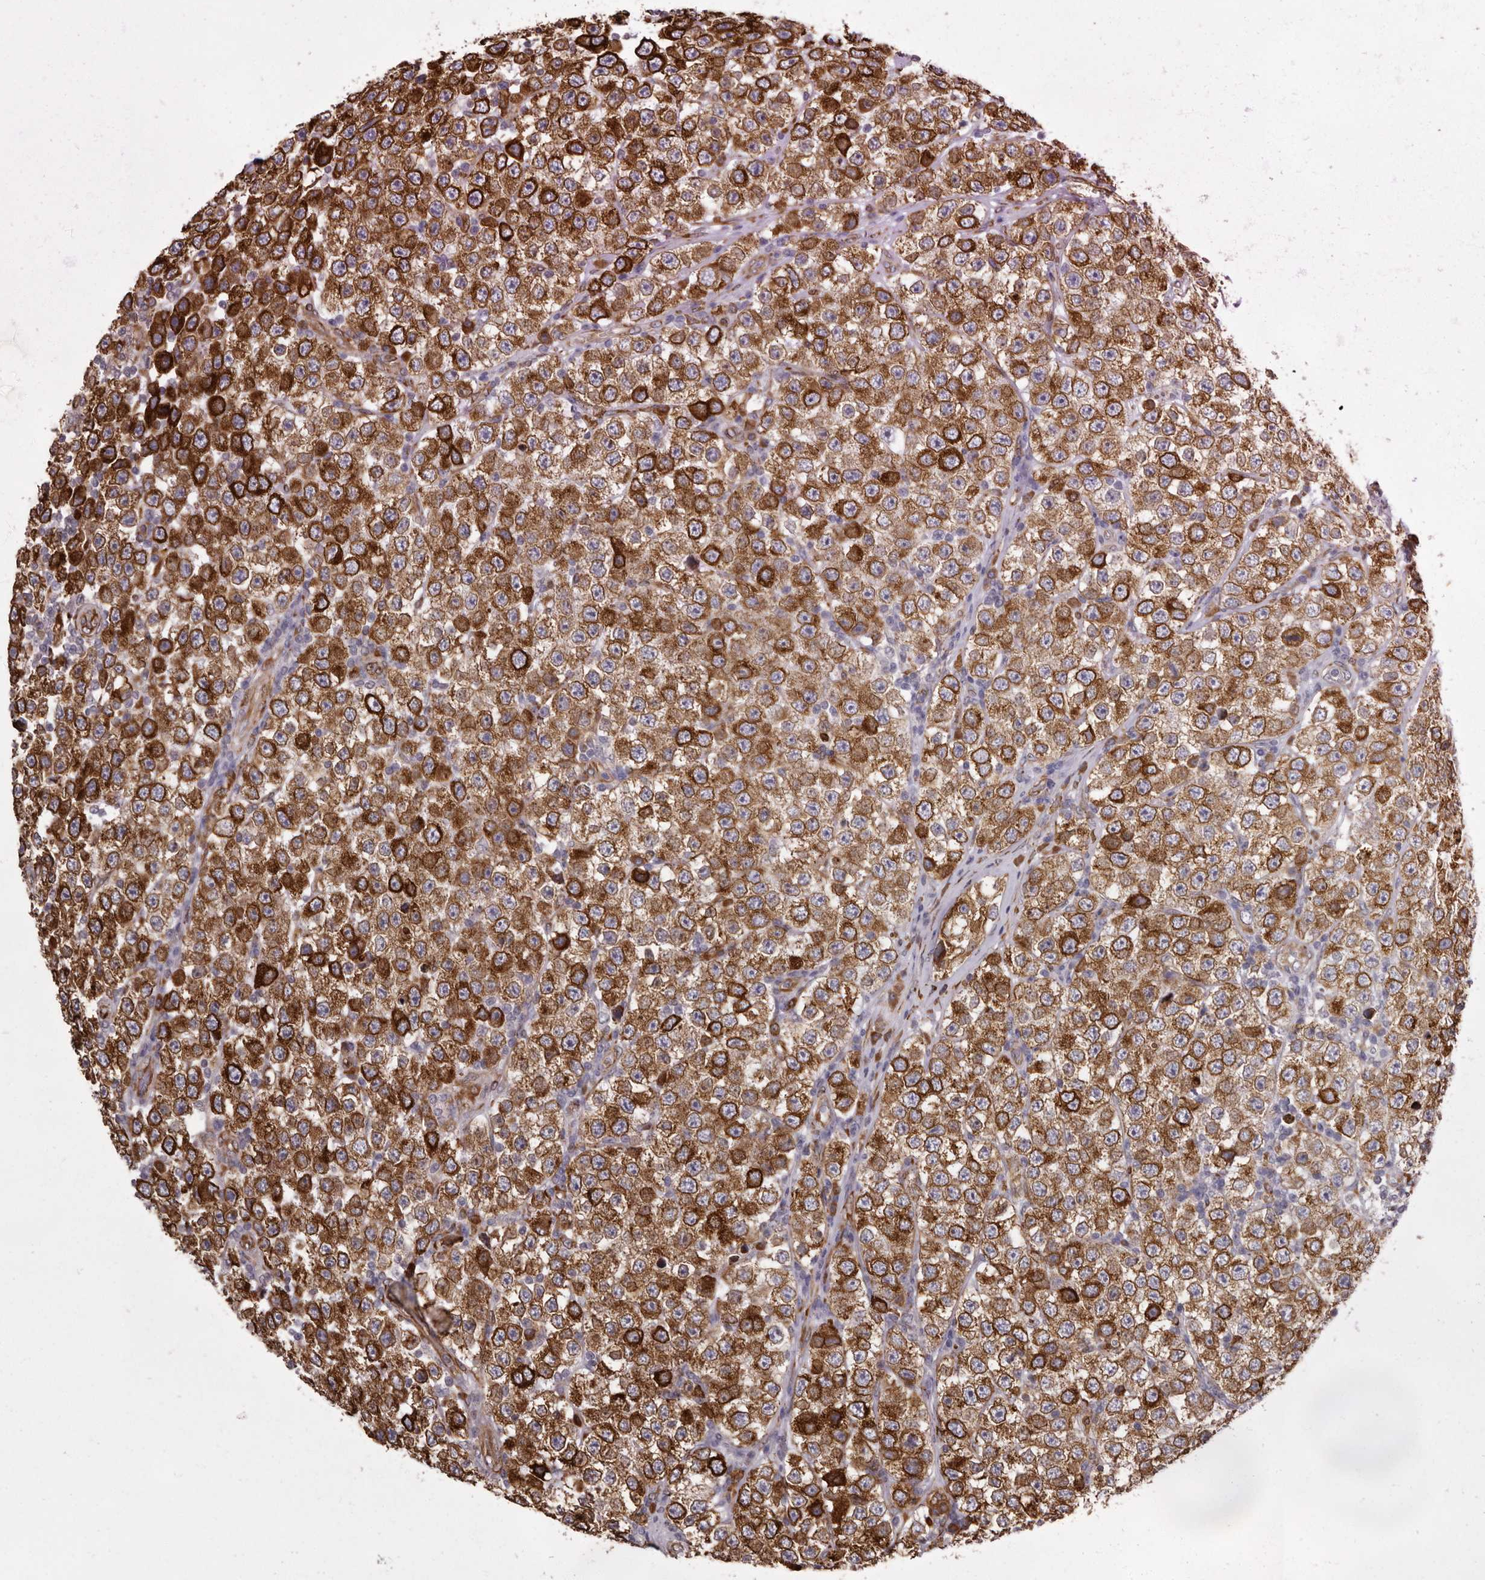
{"staining": {"intensity": "strong", "quantity": ">75%", "location": "cytoplasmic/membranous"}, "tissue": "testis cancer", "cell_type": "Tumor cells", "image_type": "cancer", "snomed": [{"axis": "morphology", "description": "Seminoma, NOS"}, {"axis": "topography", "description": "Testis"}], "caption": "This histopathology image displays testis cancer stained with IHC to label a protein in brown. The cytoplasmic/membranous of tumor cells show strong positivity for the protein. Nuclei are counter-stained blue.", "gene": "WDTC1", "patient": {"sex": "male", "age": 28}}